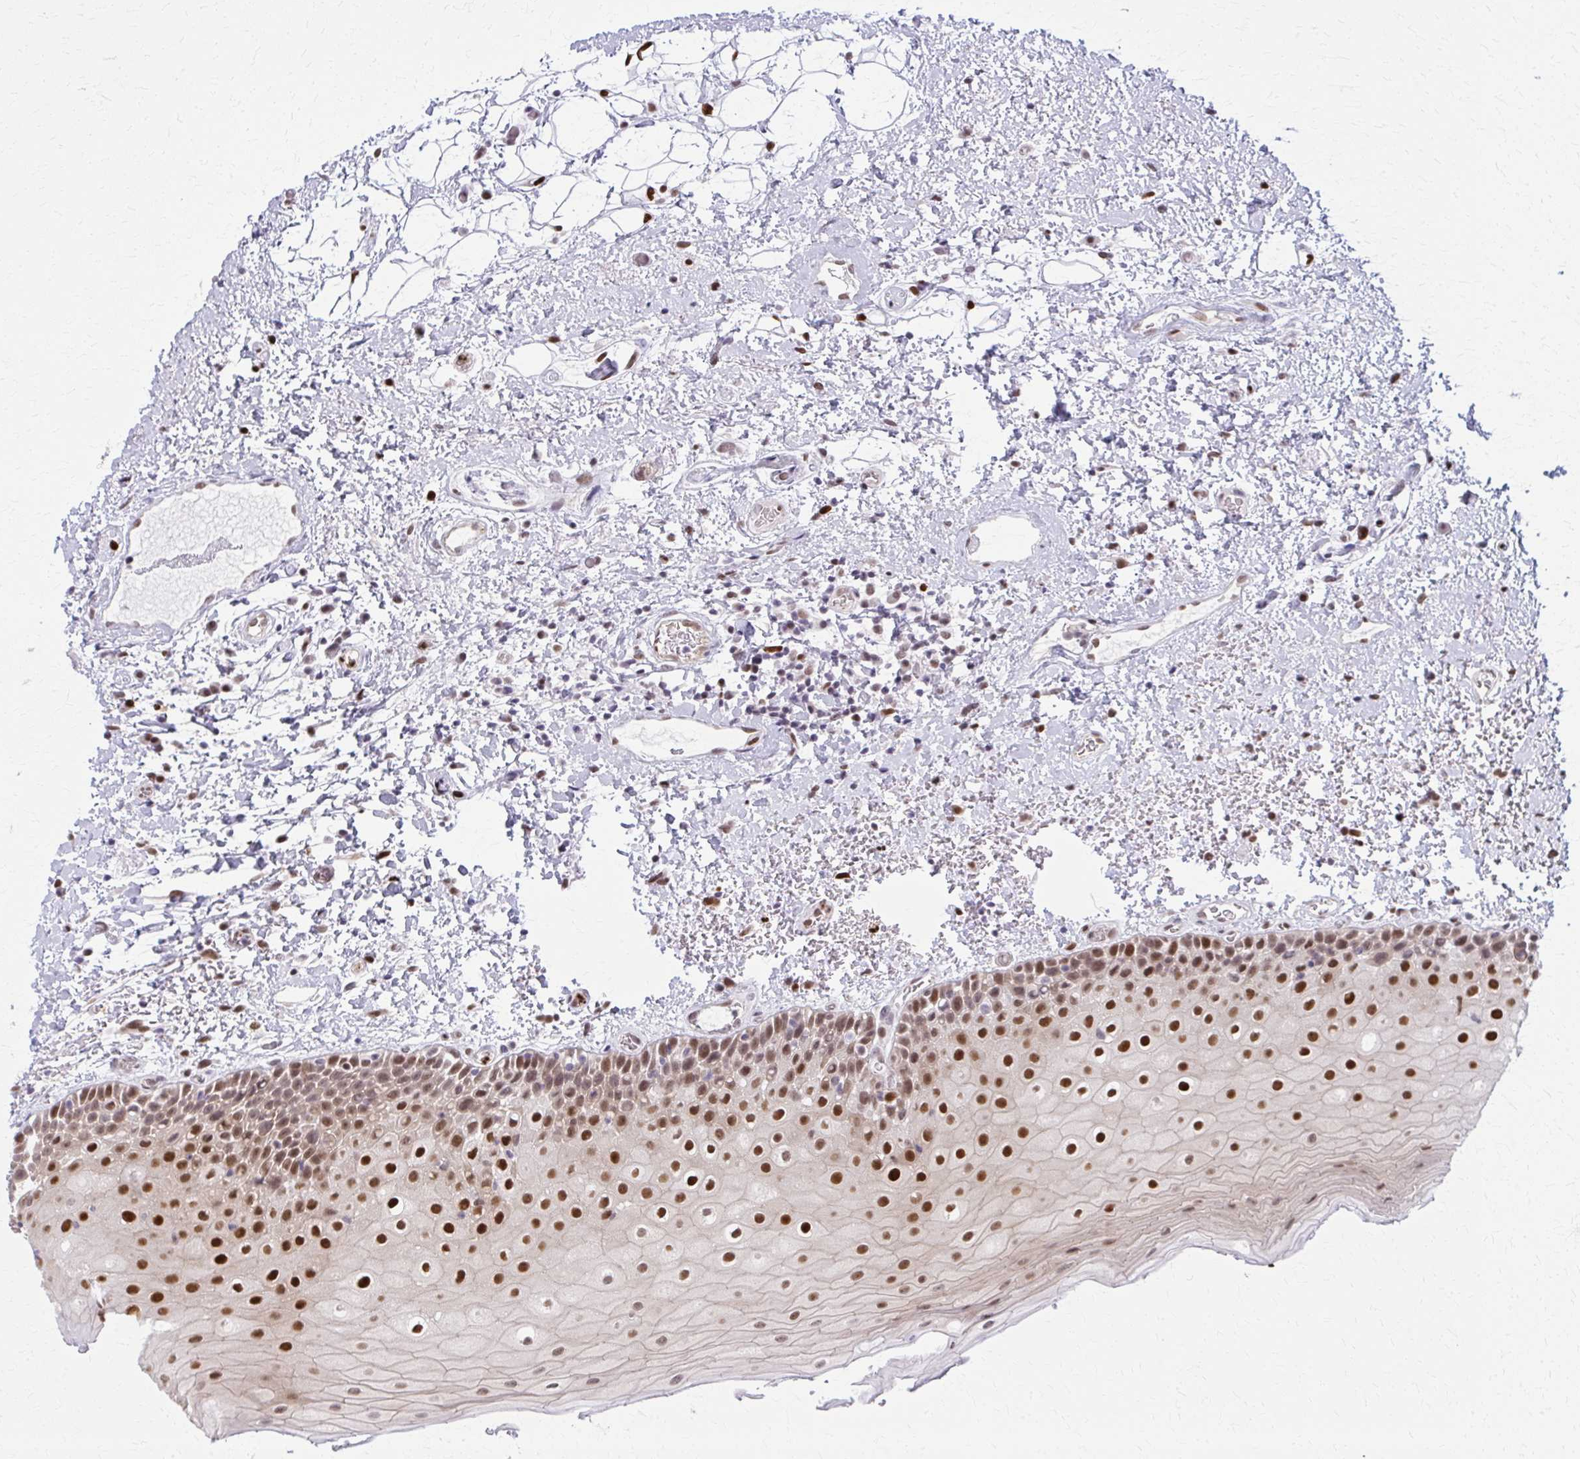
{"staining": {"intensity": "strong", "quantity": ">75%", "location": "nuclear"}, "tissue": "oral mucosa", "cell_type": "Squamous epithelial cells", "image_type": "normal", "snomed": [{"axis": "morphology", "description": "Normal tissue, NOS"}, {"axis": "topography", "description": "Oral tissue"}], "caption": "This micrograph exhibits benign oral mucosa stained with immunohistochemistry (IHC) to label a protein in brown. The nuclear of squamous epithelial cells show strong positivity for the protein. Nuclei are counter-stained blue.", "gene": "ZNF559", "patient": {"sex": "female", "age": 82}}